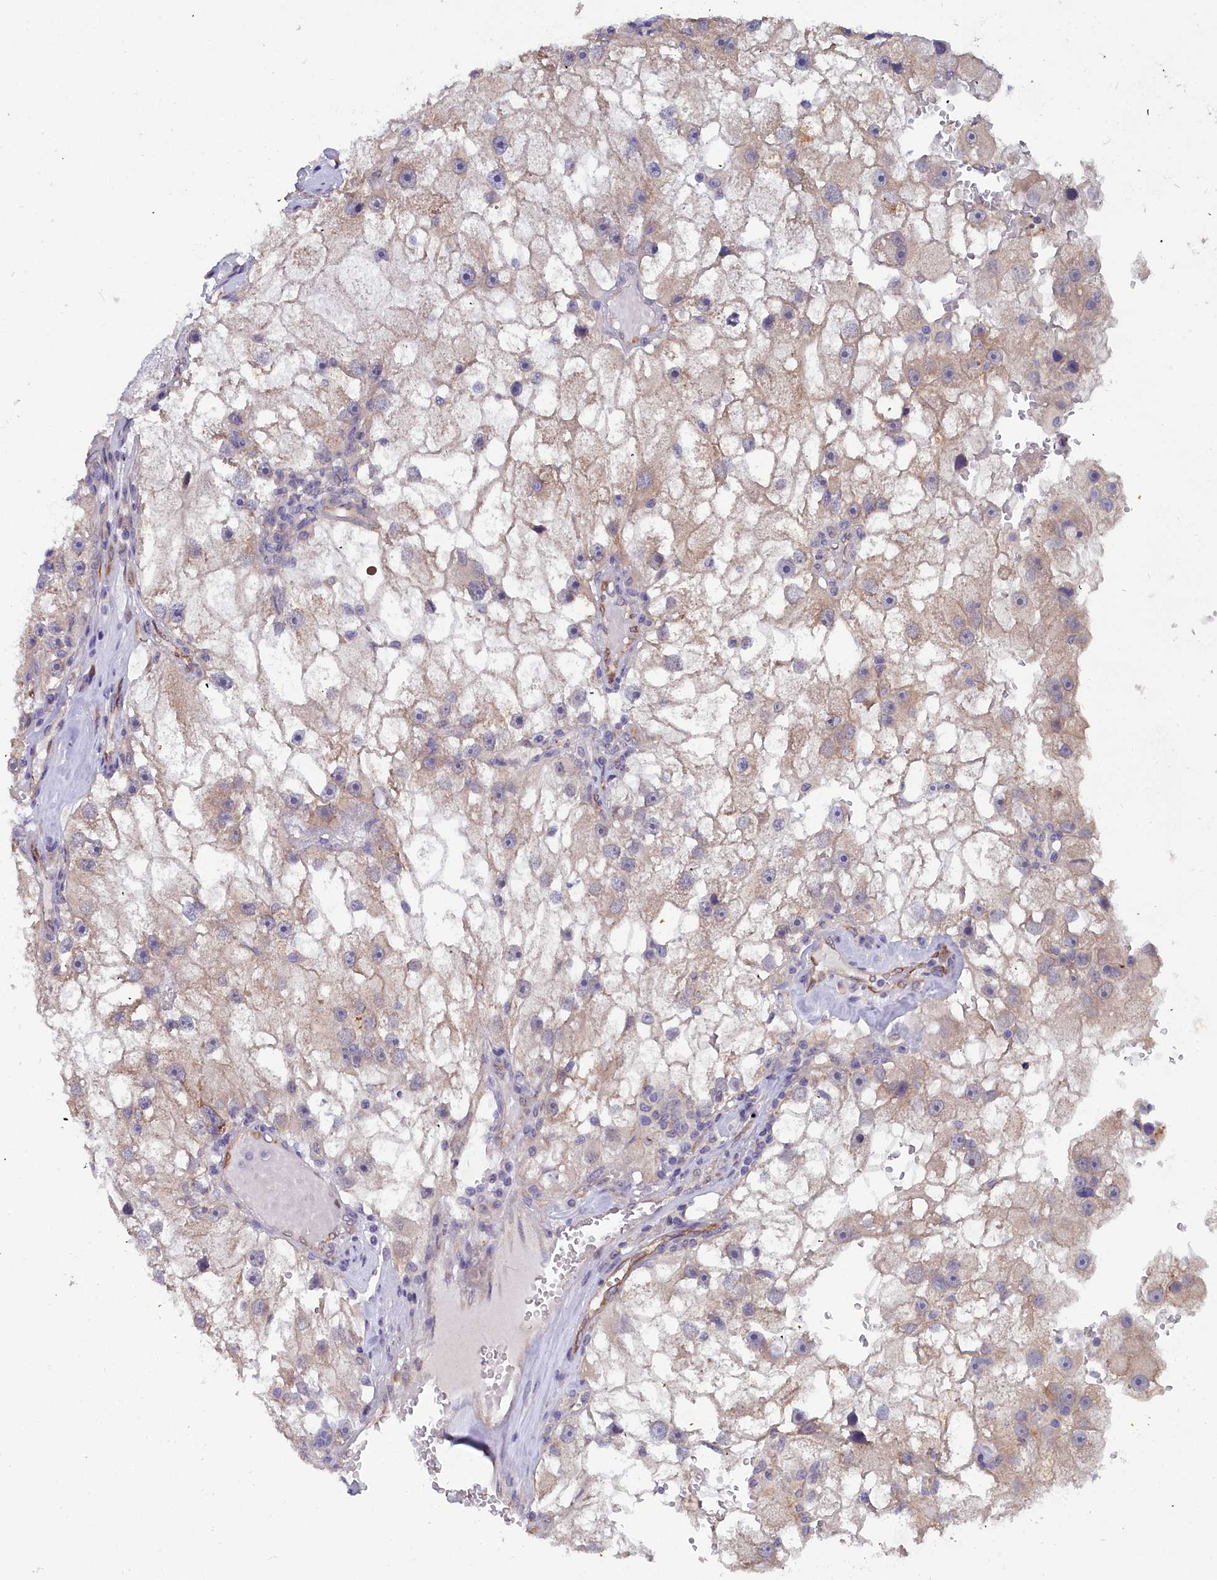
{"staining": {"intensity": "weak", "quantity": "25%-75%", "location": "cytoplasmic/membranous"}, "tissue": "renal cancer", "cell_type": "Tumor cells", "image_type": "cancer", "snomed": [{"axis": "morphology", "description": "Adenocarcinoma, NOS"}, {"axis": "topography", "description": "Kidney"}], "caption": "Renal adenocarcinoma was stained to show a protein in brown. There is low levels of weak cytoplasmic/membranous staining in about 25%-75% of tumor cells. (Stains: DAB in brown, nuclei in blue, Microscopy: brightfield microscopy at high magnification).", "gene": "RDX", "patient": {"sex": "male", "age": 63}}